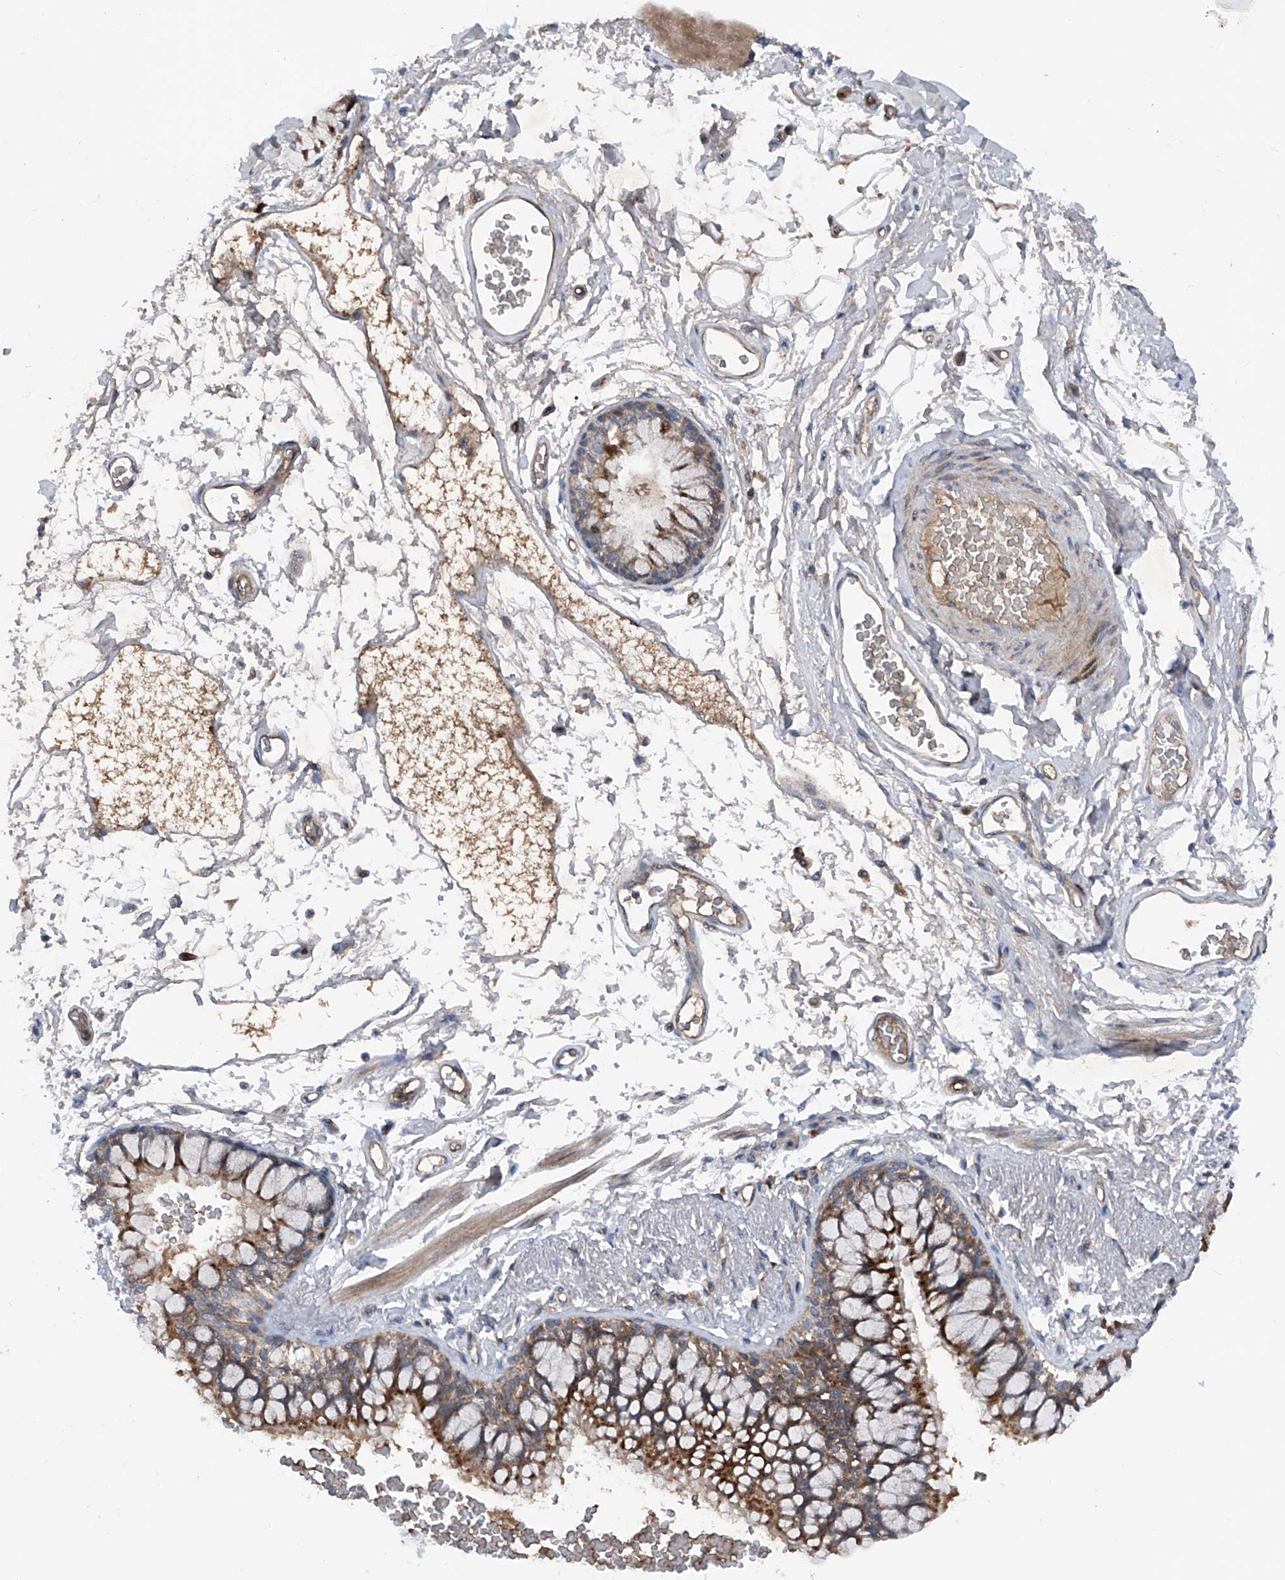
{"staining": {"intensity": "strong", "quantity": ">75%", "location": "cytoplasmic/membranous"}, "tissue": "bronchus", "cell_type": "Respiratory epithelial cells", "image_type": "normal", "snomed": [{"axis": "morphology", "description": "Normal tissue, NOS"}, {"axis": "topography", "description": "Cartilage tissue"}, {"axis": "topography", "description": "Bronchus"}], "caption": "Protein analysis of benign bronchus reveals strong cytoplasmic/membranous staining in approximately >75% of respiratory epithelial cells. (Stains: DAB in brown, nuclei in blue, Microscopy: brightfield microscopy at high magnification).", "gene": "DAD1", "patient": {"sex": "female", "age": 73}}